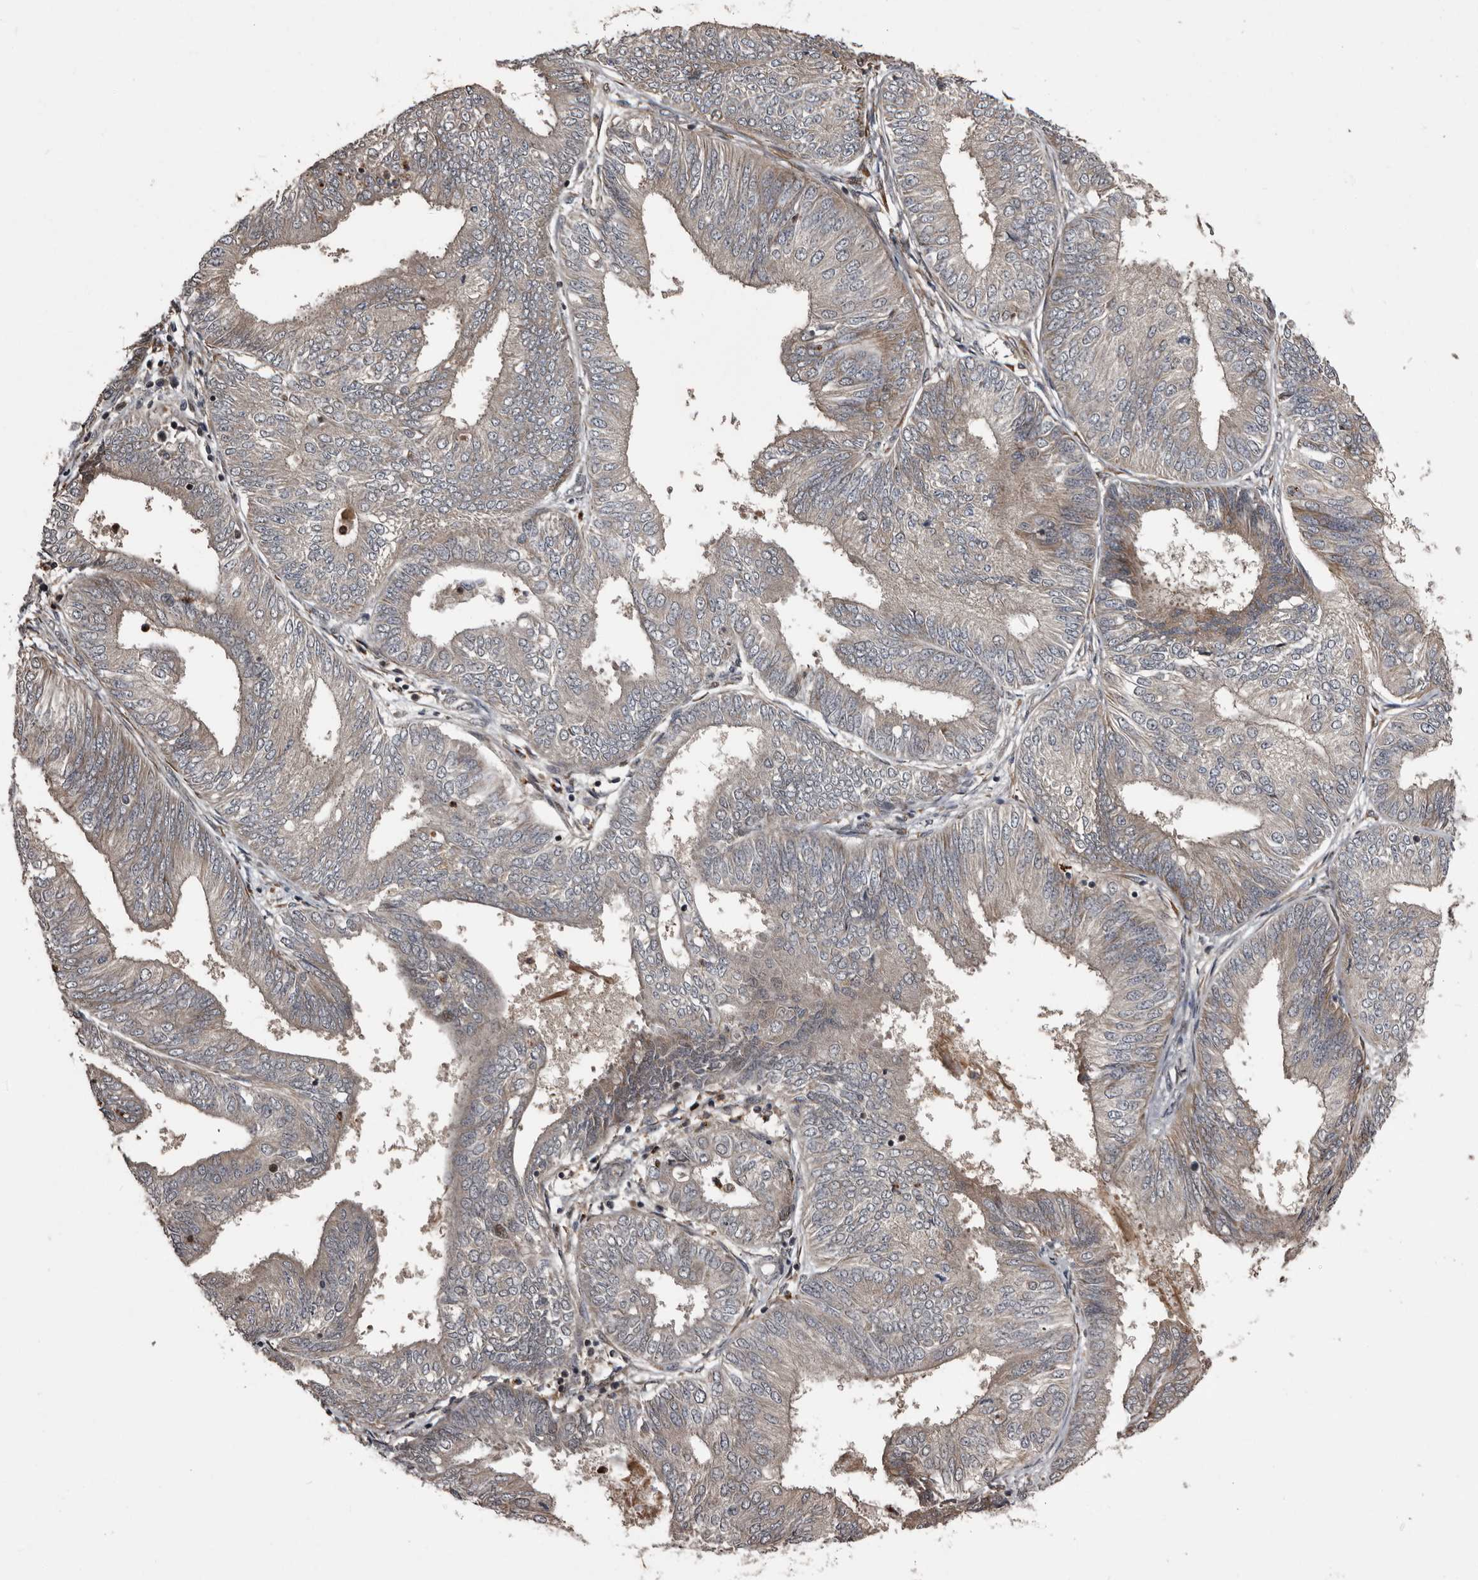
{"staining": {"intensity": "weak", "quantity": "<25%", "location": "cytoplasmic/membranous"}, "tissue": "endometrial cancer", "cell_type": "Tumor cells", "image_type": "cancer", "snomed": [{"axis": "morphology", "description": "Adenocarcinoma, NOS"}, {"axis": "topography", "description": "Endometrium"}], "caption": "Protein analysis of endometrial cancer (adenocarcinoma) reveals no significant expression in tumor cells.", "gene": "SERTAD4", "patient": {"sex": "female", "age": 58}}